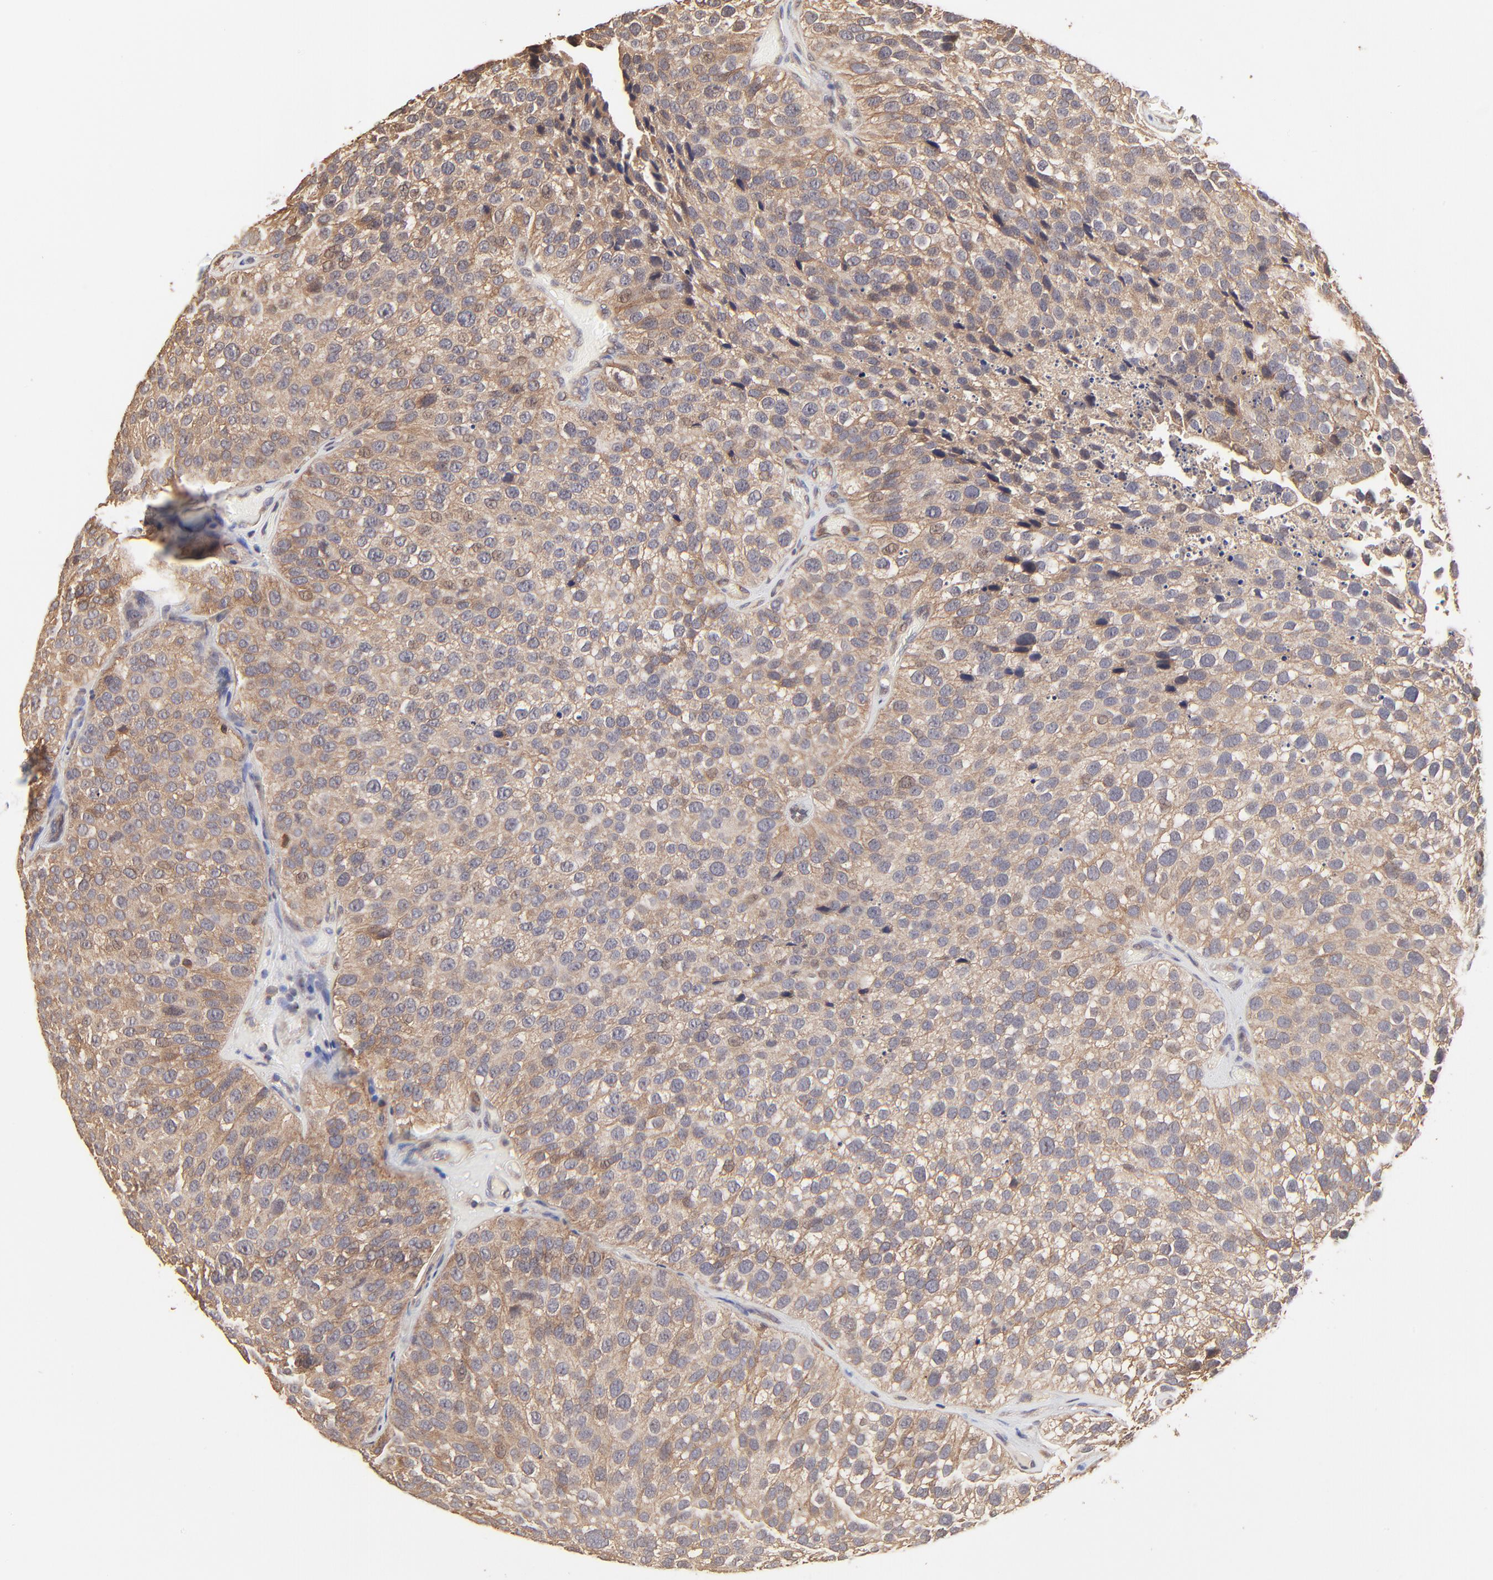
{"staining": {"intensity": "moderate", "quantity": ">75%", "location": "cytoplasmic/membranous"}, "tissue": "urothelial cancer", "cell_type": "Tumor cells", "image_type": "cancer", "snomed": [{"axis": "morphology", "description": "Urothelial carcinoma, High grade"}, {"axis": "topography", "description": "Urinary bladder"}], "caption": "Protein analysis of urothelial carcinoma (high-grade) tissue exhibits moderate cytoplasmic/membranous positivity in approximately >75% of tumor cells. Nuclei are stained in blue.", "gene": "STON2", "patient": {"sex": "male", "age": 72}}